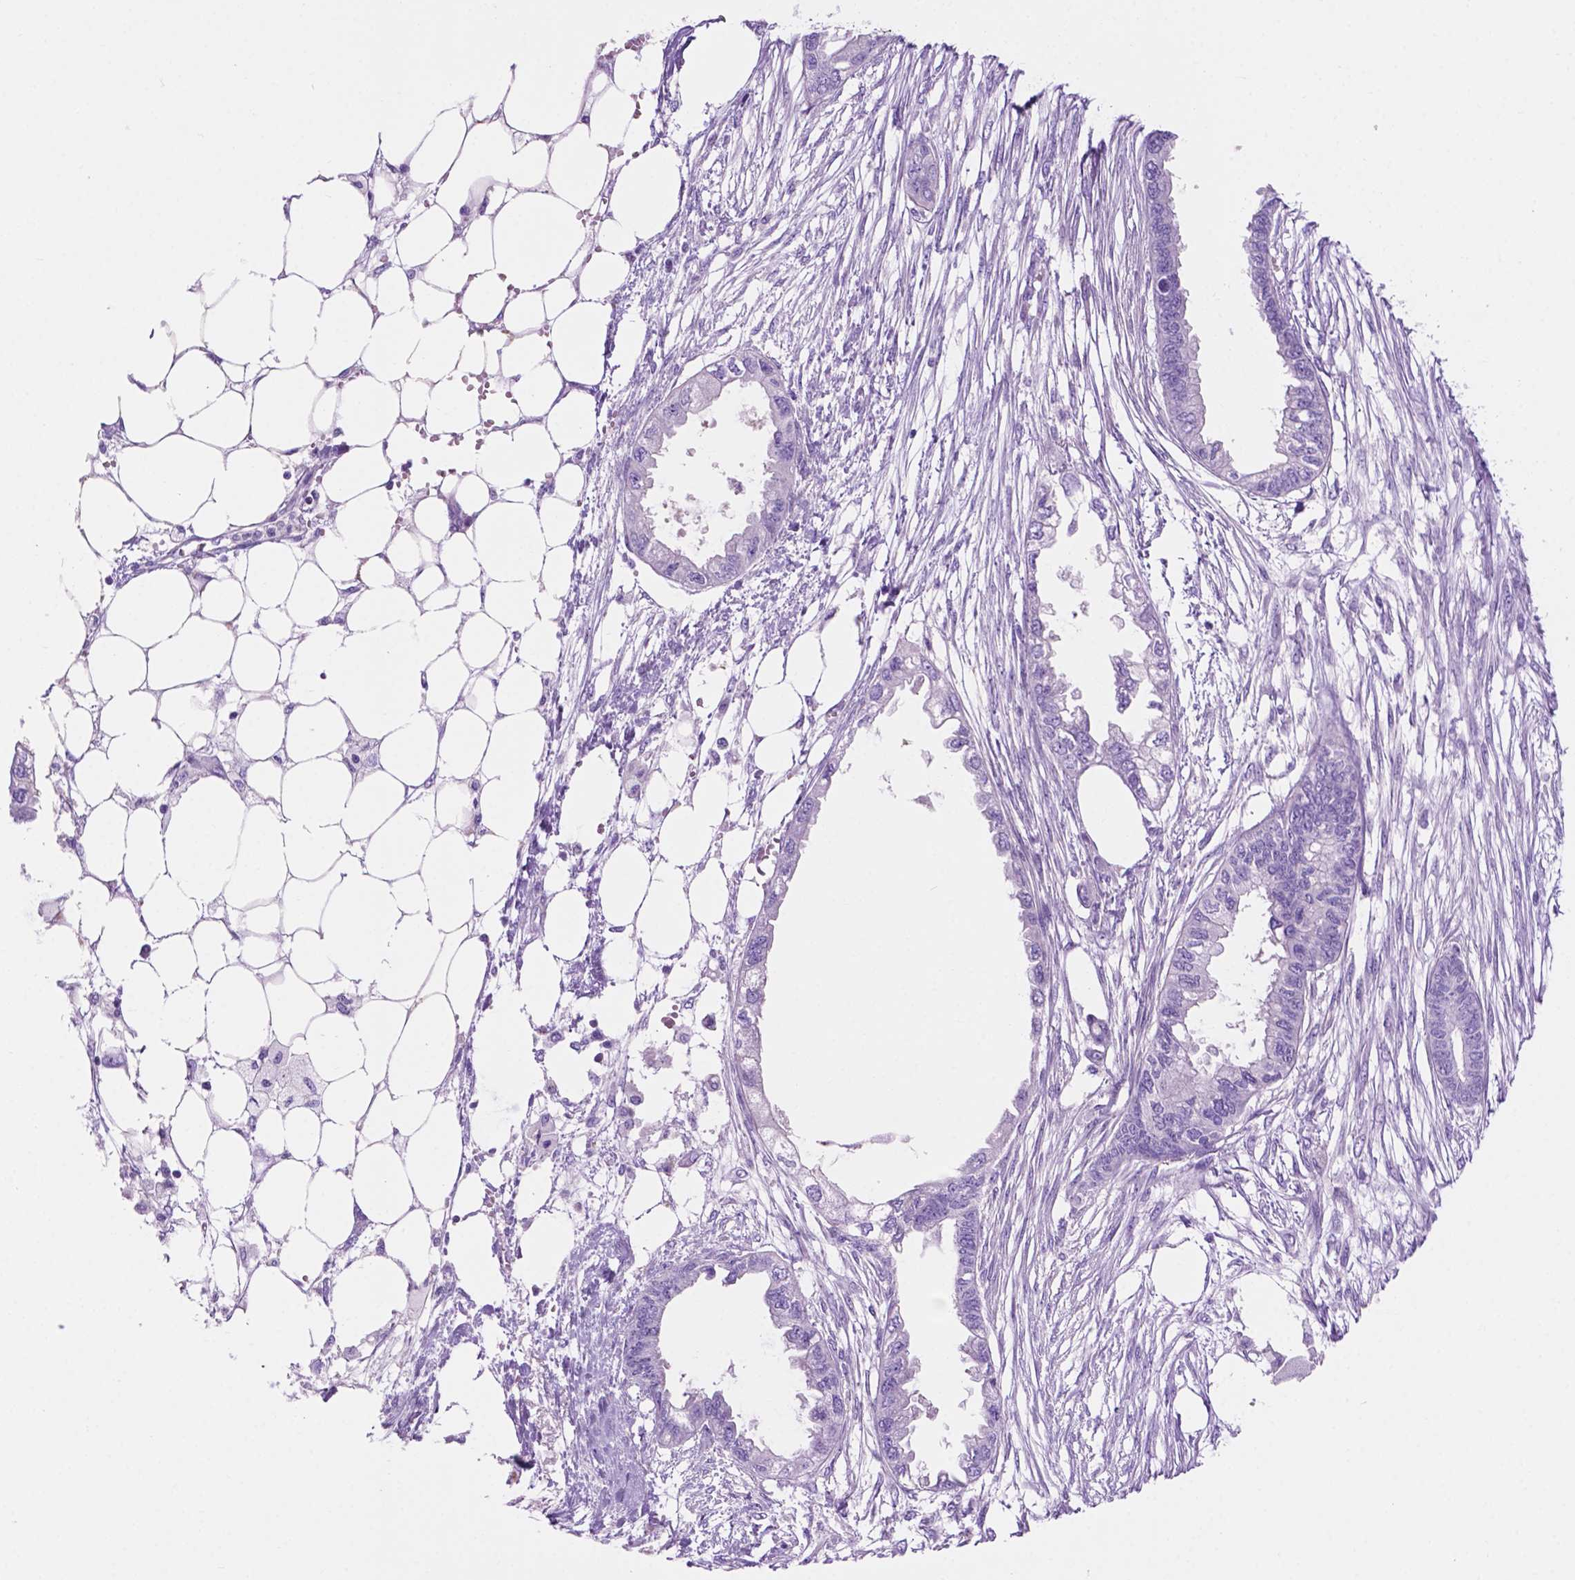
{"staining": {"intensity": "negative", "quantity": "none", "location": "none"}, "tissue": "endometrial cancer", "cell_type": "Tumor cells", "image_type": "cancer", "snomed": [{"axis": "morphology", "description": "Adenocarcinoma, NOS"}, {"axis": "morphology", "description": "Adenocarcinoma, metastatic, NOS"}, {"axis": "topography", "description": "Adipose tissue"}, {"axis": "topography", "description": "Endometrium"}], "caption": "The photomicrograph displays no staining of tumor cells in adenocarcinoma (endometrial).", "gene": "IGFN1", "patient": {"sex": "female", "age": 67}}